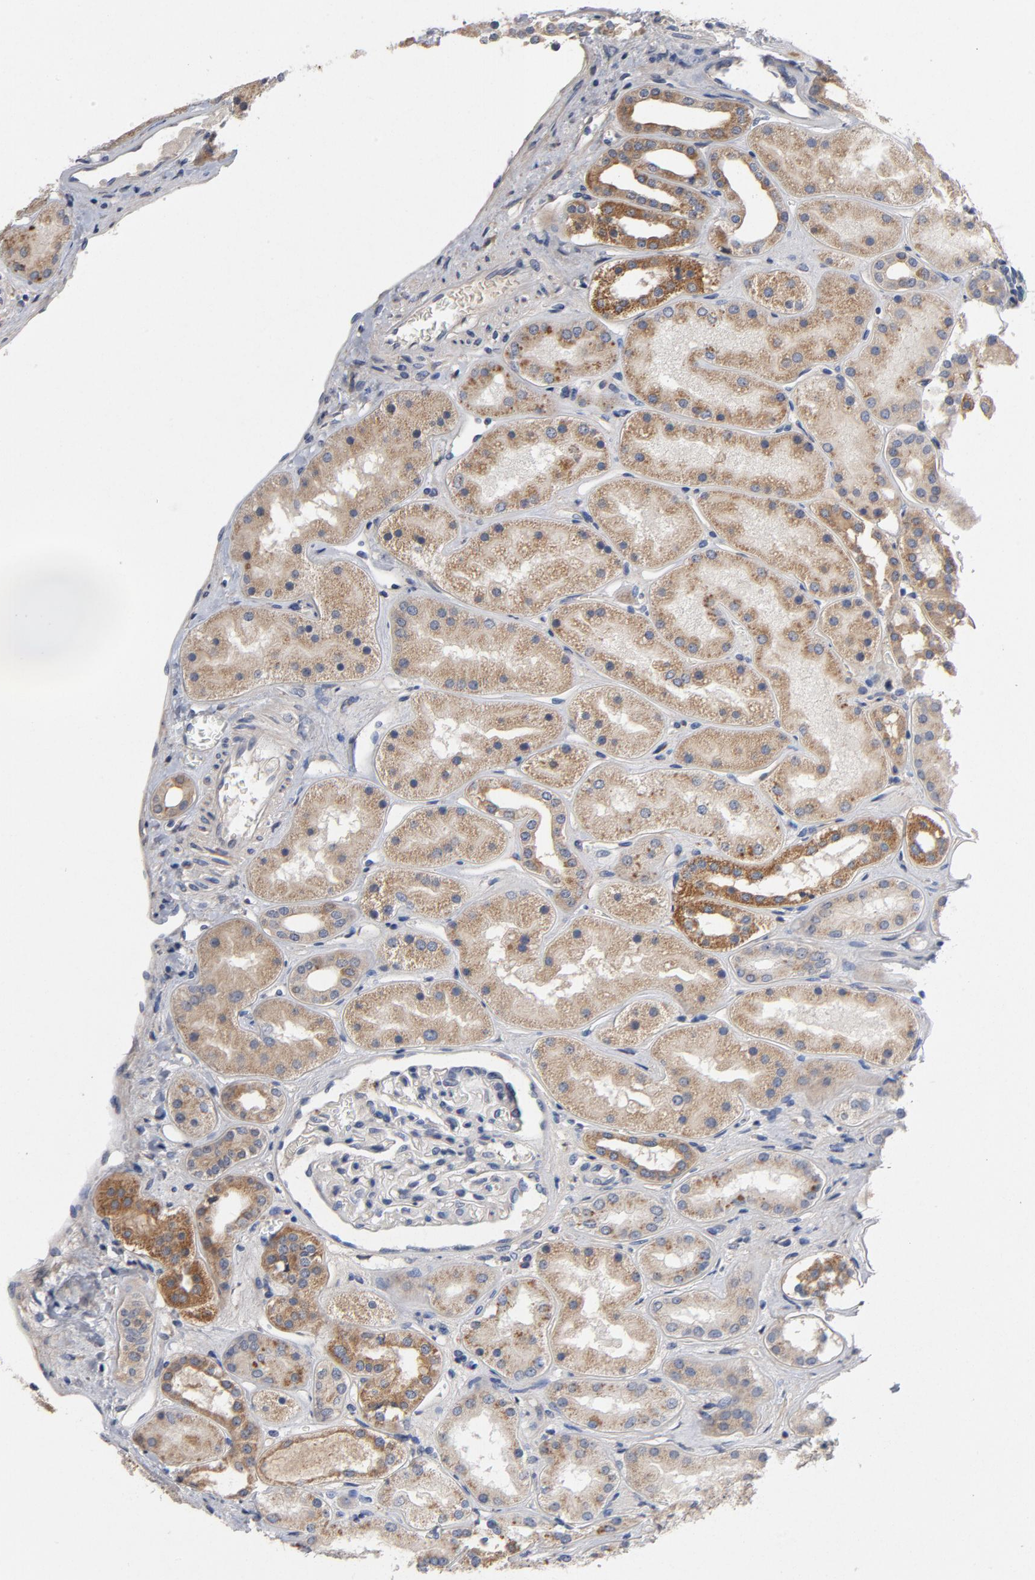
{"staining": {"intensity": "negative", "quantity": "none", "location": "none"}, "tissue": "kidney", "cell_type": "Cells in glomeruli", "image_type": "normal", "snomed": [{"axis": "morphology", "description": "Normal tissue, NOS"}, {"axis": "topography", "description": "Kidney"}], "caption": "Immunohistochemistry (IHC) of benign human kidney demonstrates no expression in cells in glomeruli.", "gene": "CCDC134", "patient": {"sex": "male", "age": 28}}